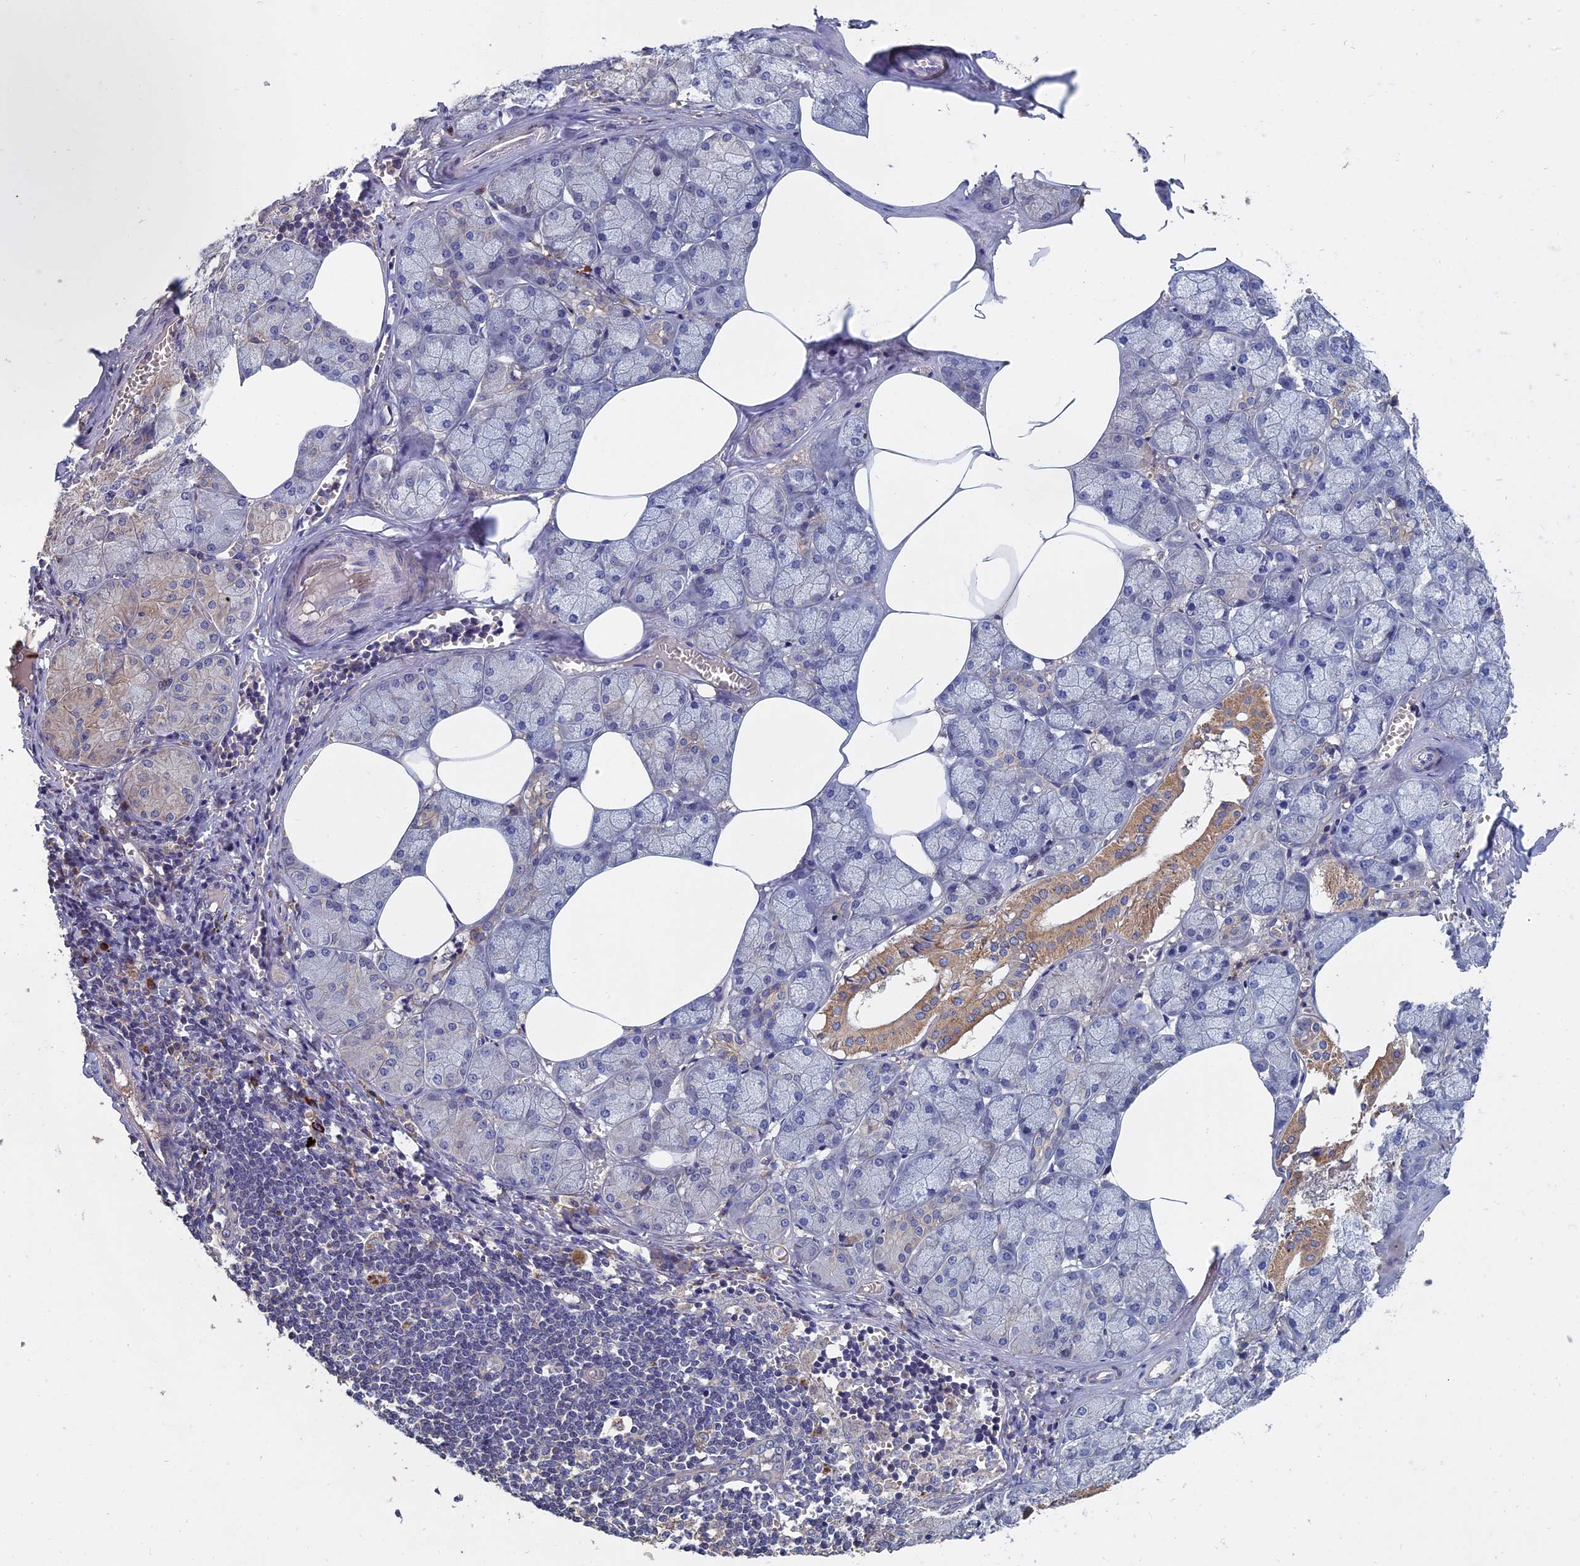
{"staining": {"intensity": "moderate", "quantity": "<25%", "location": "cytoplasmic/membranous"}, "tissue": "salivary gland", "cell_type": "Glandular cells", "image_type": "normal", "snomed": [{"axis": "morphology", "description": "Normal tissue, NOS"}, {"axis": "topography", "description": "Salivary gland"}], "caption": "Immunohistochemistry (IHC) photomicrograph of unremarkable salivary gland: salivary gland stained using immunohistochemistry (IHC) shows low levels of moderate protein expression localized specifically in the cytoplasmic/membranous of glandular cells, appearing as a cytoplasmic/membranous brown color.", "gene": "SLC33A1", "patient": {"sex": "male", "age": 62}}